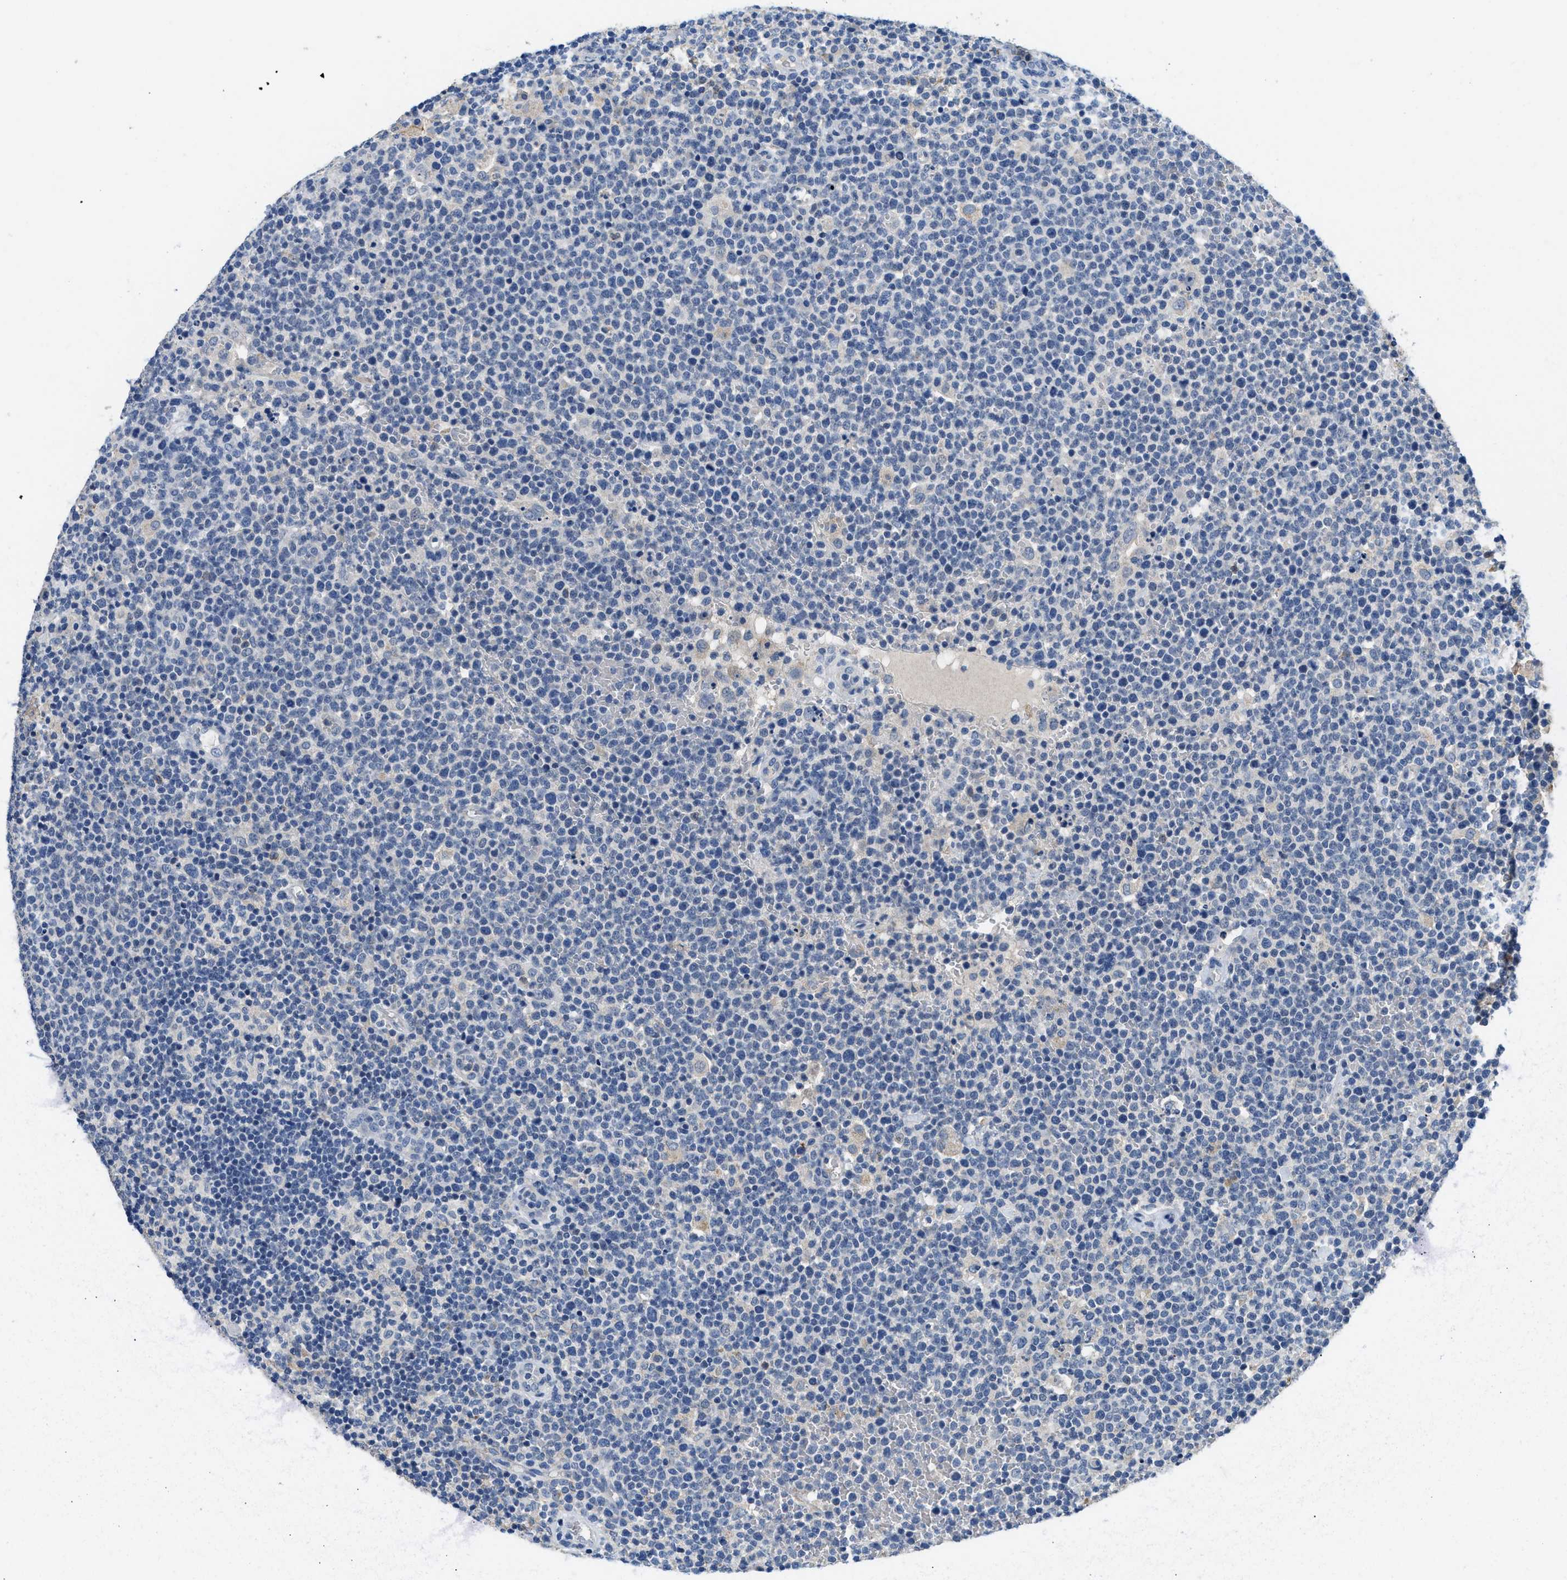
{"staining": {"intensity": "negative", "quantity": "none", "location": "none"}, "tissue": "lymphoma", "cell_type": "Tumor cells", "image_type": "cancer", "snomed": [{"axis": "morphology", "description": "Malignant lymphoma, non-Hodgkin's type, High grade"}, {"axis": "topography", "description": "Lymph node"}], "caption": "Immunohistochemistry (IHC) of human lymphoma exhibits no staining in tumor cells. The staining was performed using DAB (3,3'-diaminobenzidine) to visualize the protein expression in brown, while the nuclei were stained in blue with hematoxylin (Magnification: 20x).", "gene": "LRP1", "patient": {"sex": "male", "age": 61}}